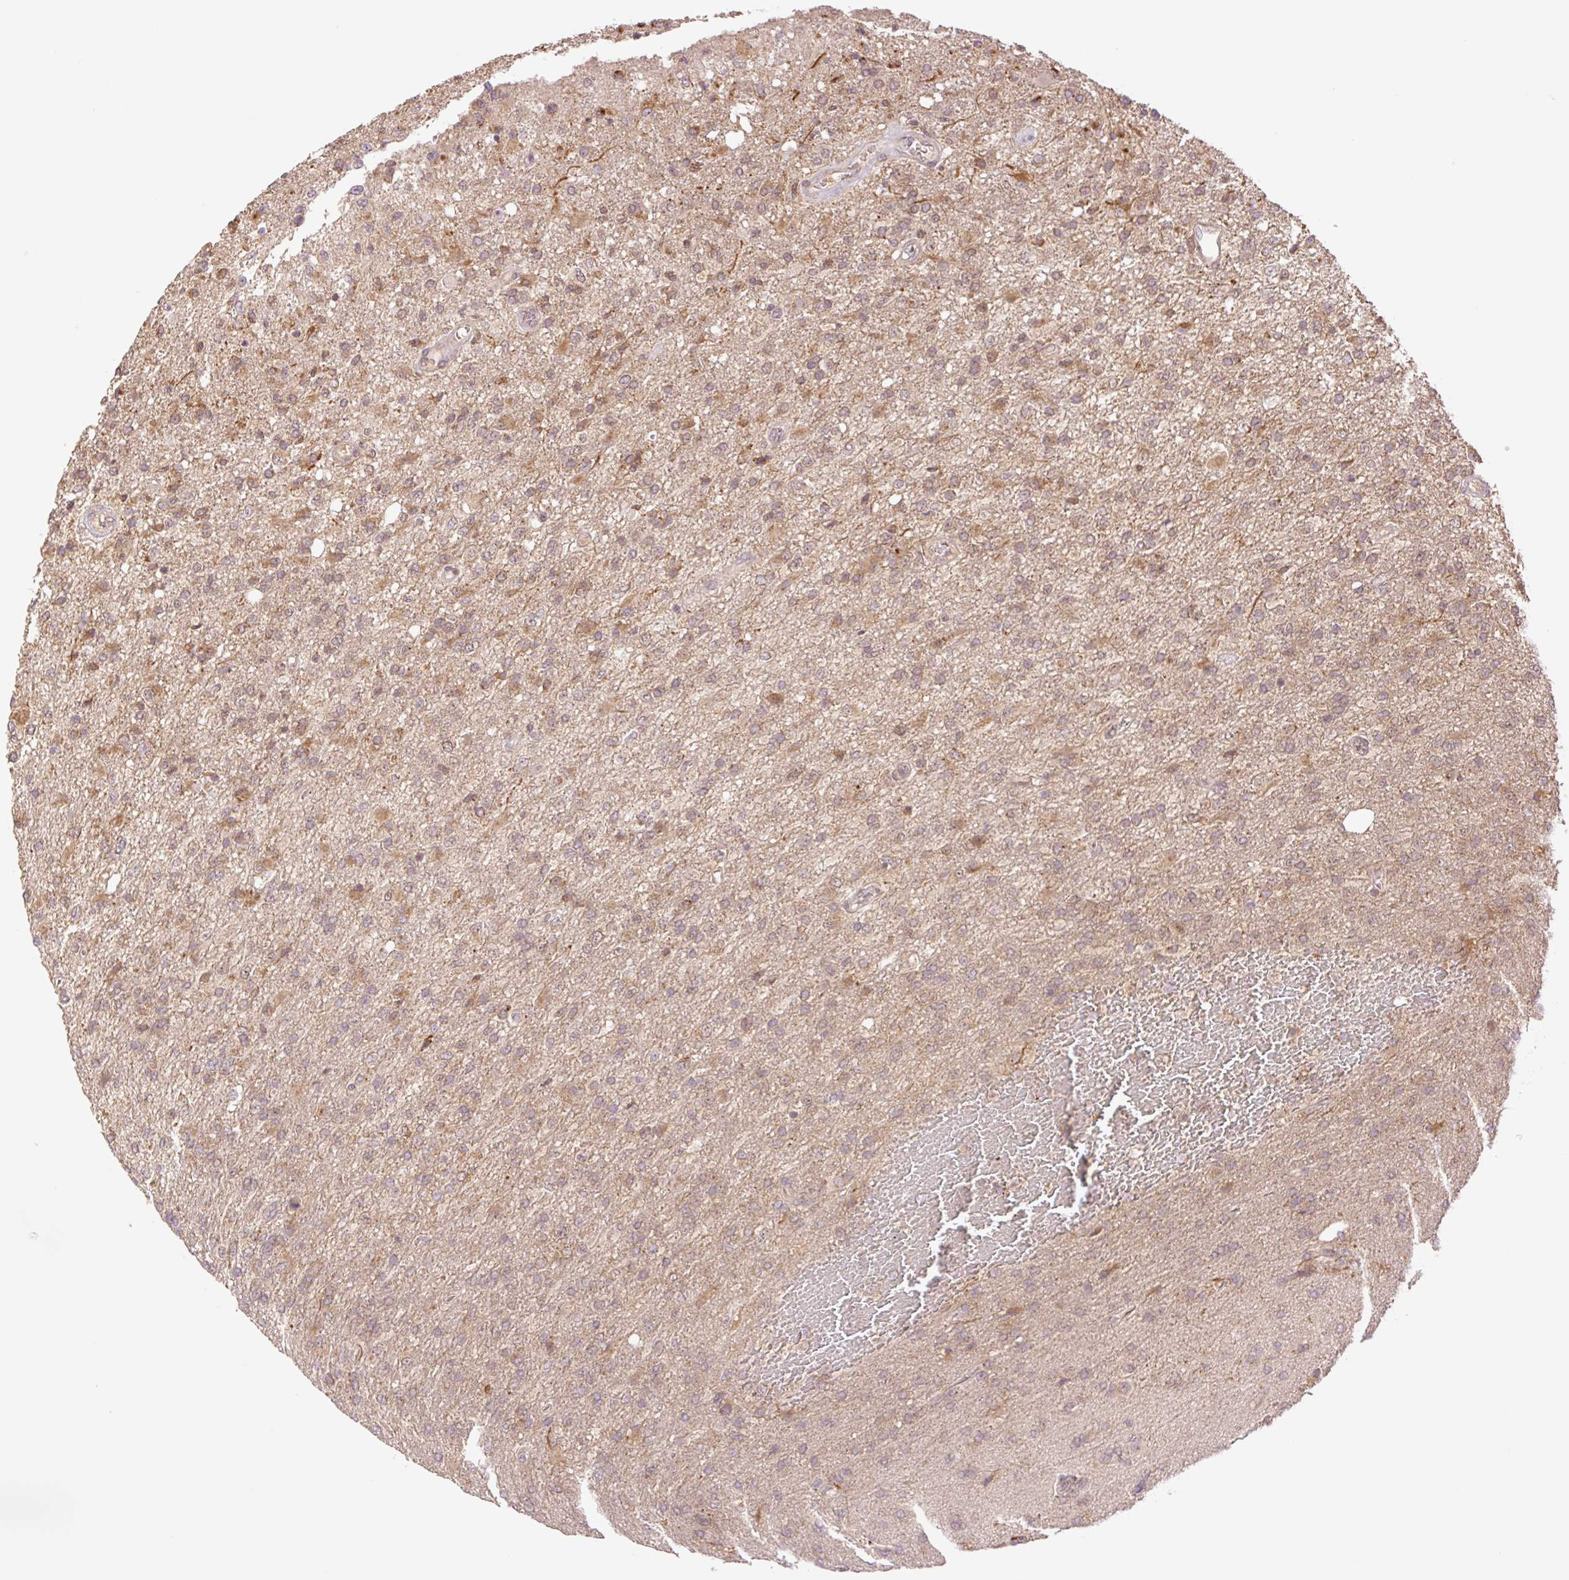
{"staining": {"intensity": "moderate", "quantity": "<25%", "location": "cytoplasmic/membranous"}, "tissue": "glioma", "cell_type": "Tumor cells", "image_type": "cancer", "snomed": [{"axis": "morphology", "description": "Glioma, malignant, High grade"}, {"axis": "topography", "description": "Brain"}], "caption": "Approximately <25% of tumor cells in human malignant glioma (high-grade) display moderate cytoplasmic/membranous protein expression as visualized by brown immunohistochemical staining.", "gene": "YJU2B", "patient": {"sex": "female", "age": 74}}